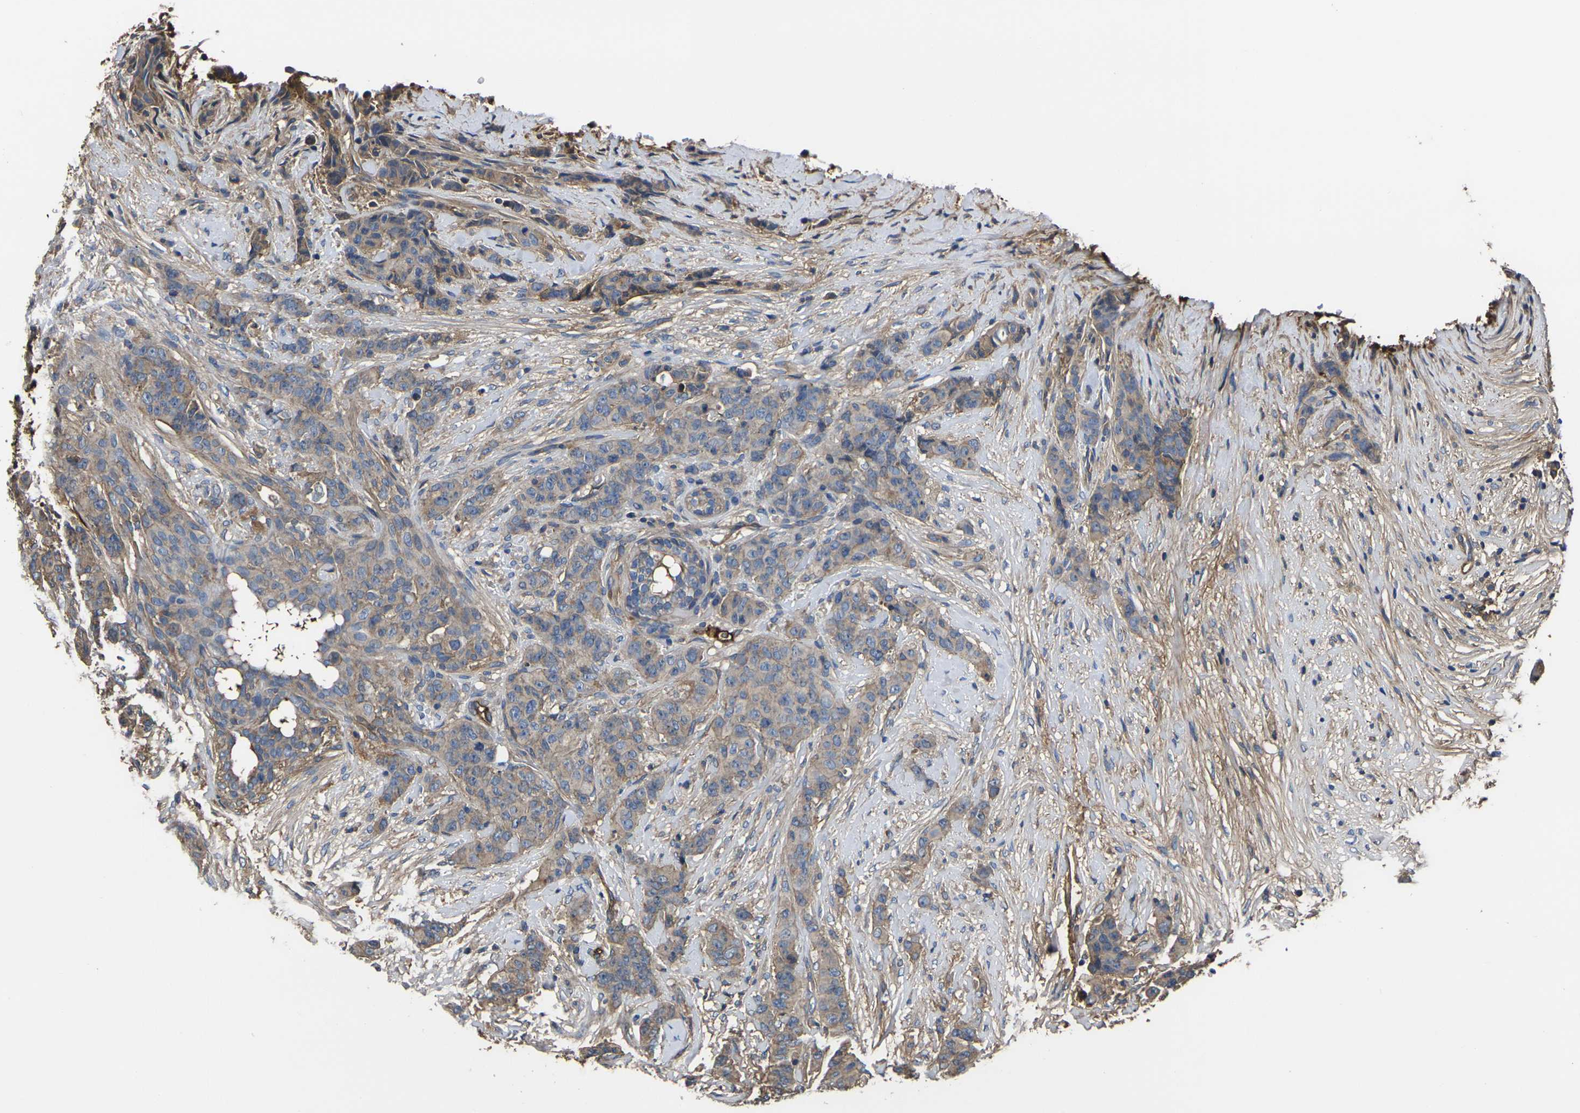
{"staining": {"intensity": "moderate", "quantity": ">75%", "location": "cytoplasmic/membranous"}, "tissue": "breast cancer", "cell_type": "Tumor cells", "image_type": "cancer", "snomed": [{"axis": "morphology", "description": "Duct carcinoma"}, {"axis": "topography", "description": "Breast"}], "caption": "A photomicrograph of breast cancer stained for a protein demonstrates moderate cytoplasmic/membranous brown staining in tumor cells. The staining was performed using DAB (3,3'-diaminobenzidine) to visualize the protein expression in brown, while the nuclei were stained in blue with hematoxylin (Magnification: 20x).", "gene": "HSPG2", "patient": {"sex": "female", "age": 40}}